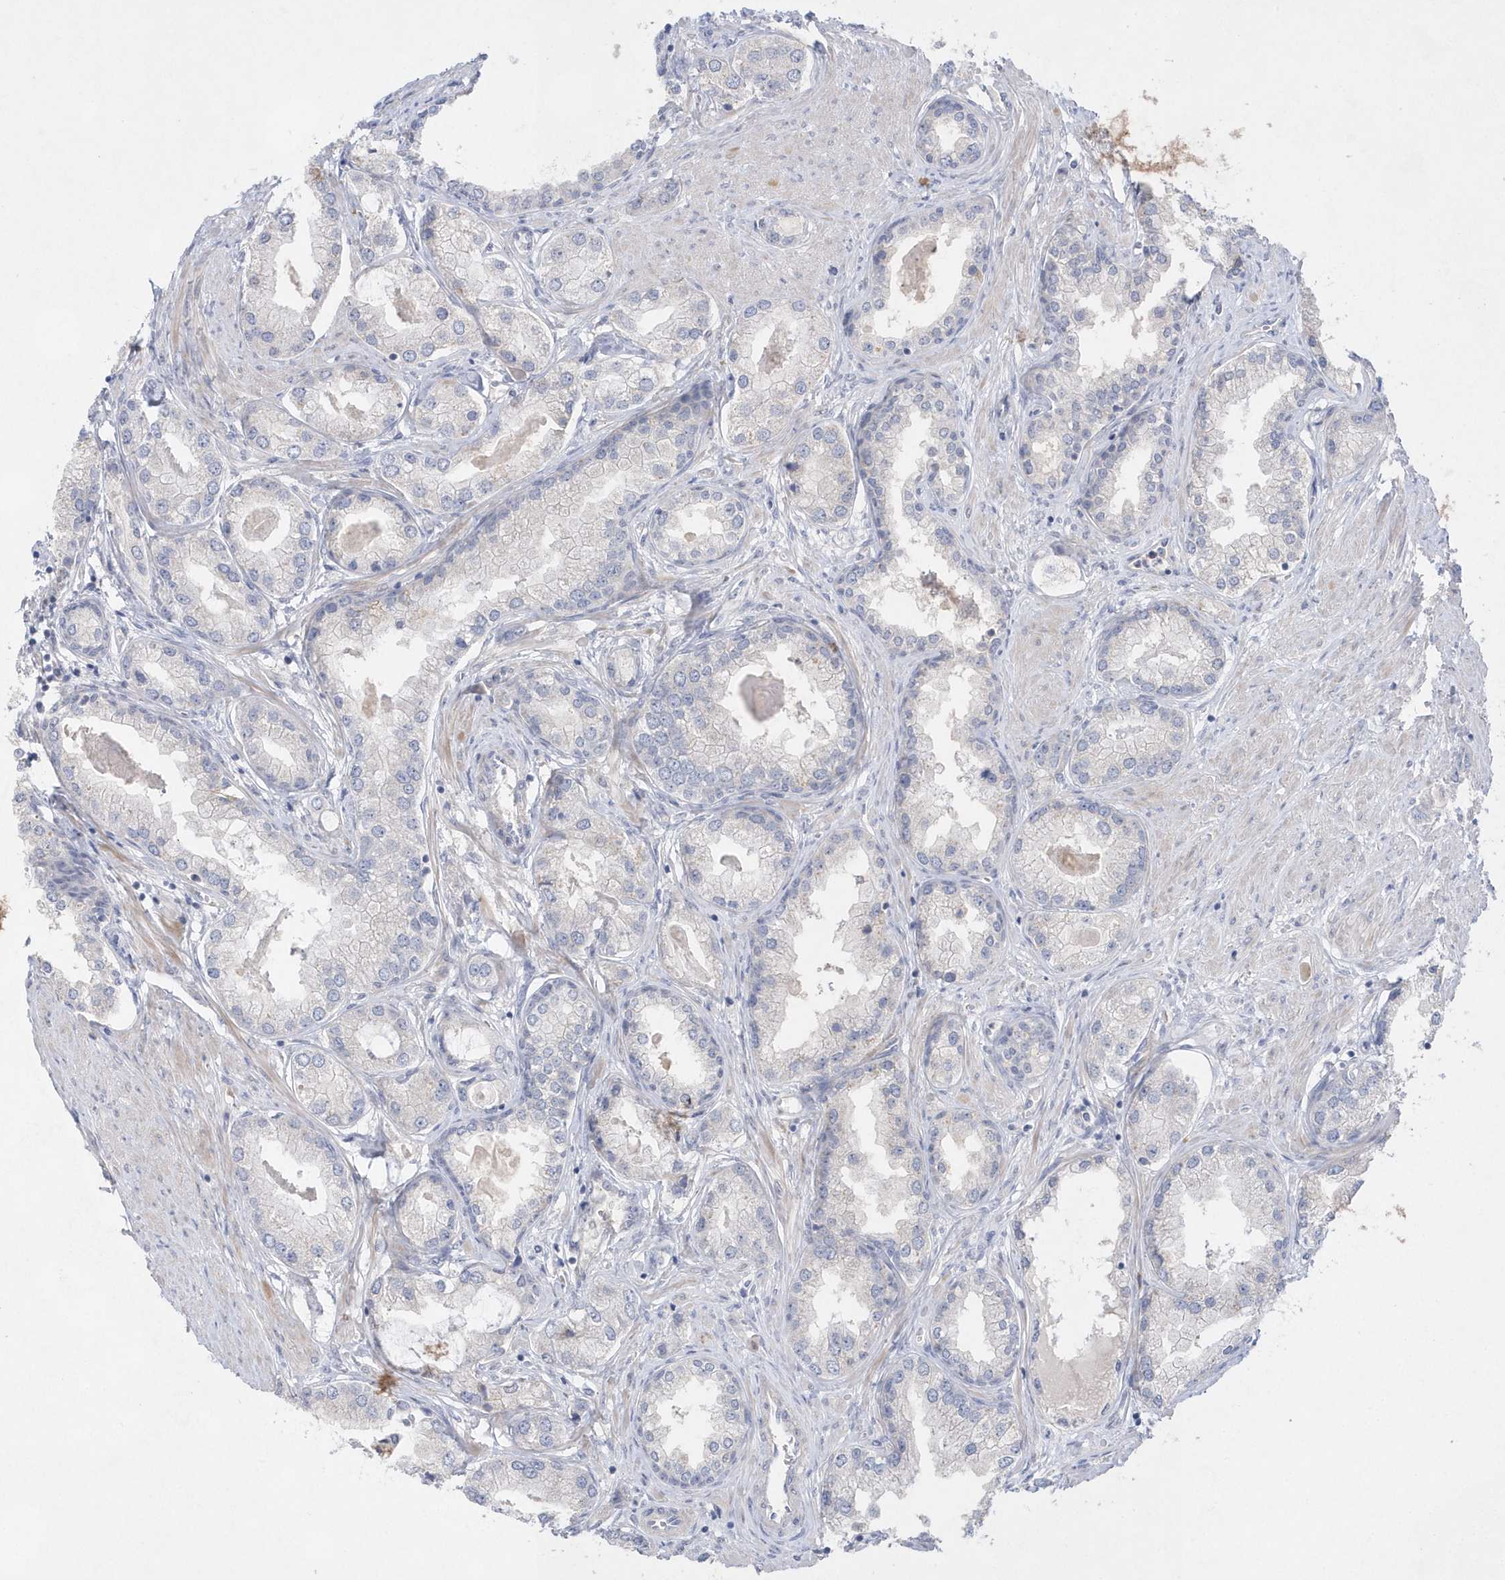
{"staining": {"intensity": "negative", "quantity": "none", "location": "none"}, "tissue": "prostate cancer", "cell_type": "Tumor cells", "image_type": "cancer", "snomed": [{"axis": "morphology", "description": "Adenocarcinoma, Low grade"}, {"axis": "topography", "description": "Prostate"}], "caption": "DAB (3,3'-diaminobenzidine) immunohistochemical staining of human adenocarcinoma (low-grade) (prostate) displays no significant positivity in tumor cells. The staining is performed using DAB brown chromogen with nuclei counter-stained in using hematoxylin.", "gene": "TMEM132B", "patient": {"sex": "male", "age": 63}}